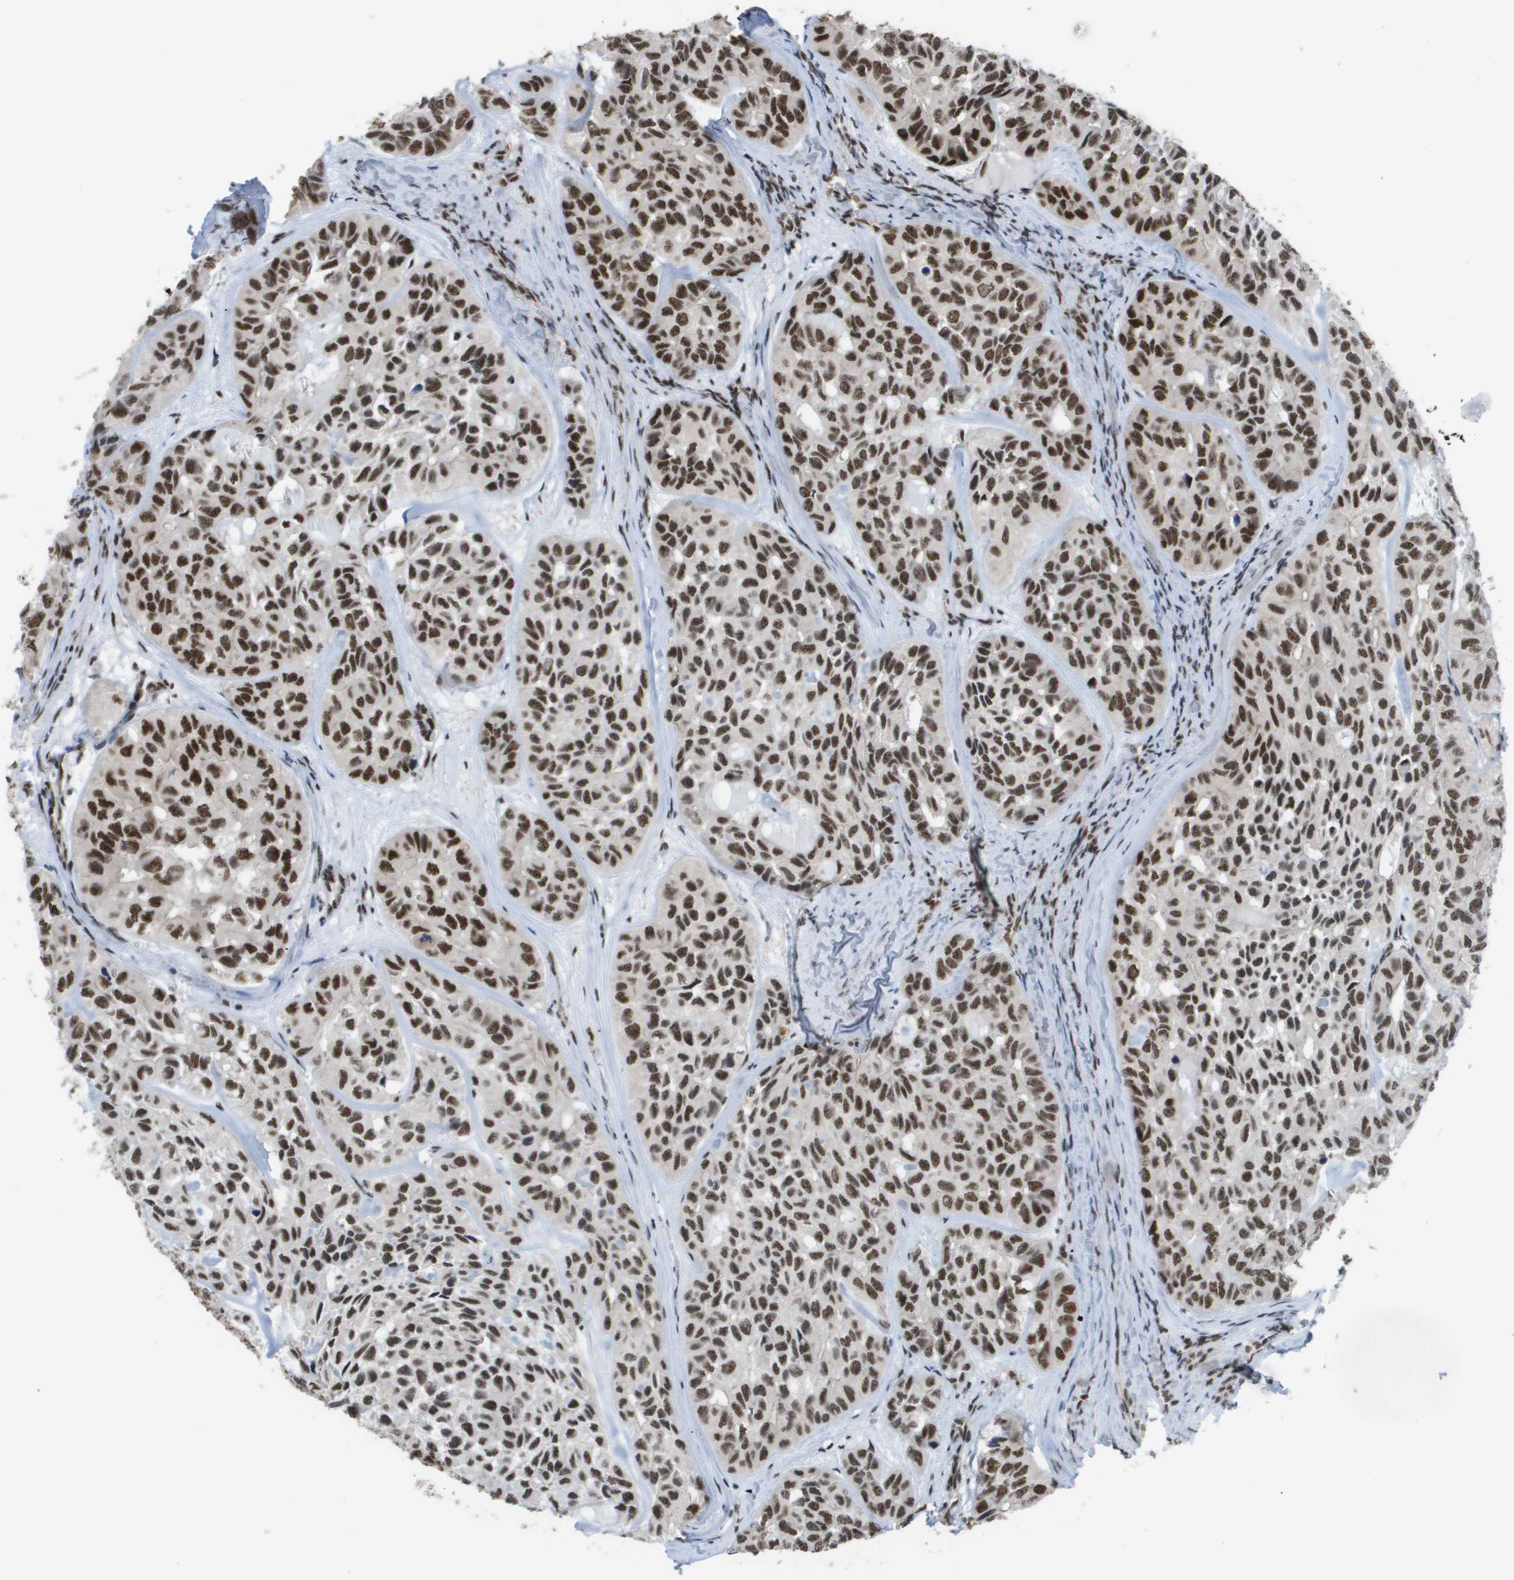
{"staining": {"intensity": "strong", "quantity": ">75%", "location": "nuclear"}, "tissue": "head and neck cancer", "cell_type": "Tumor cells", "image_type": "cancer", "snomed": [{"axis": "morphology", "description": "Adenocarcinoma, NOS"}, {"axis": "topography", "description": "Salivary gland, NOS"}, {"axis": "topography", "description": "Head-Neck"}], "caption": "Head and neck cancer tissue displays strong nuclear staining in about >75% of tumor cells, visualized by immunohistochemistry. The staining is performed using DAB (3,3'-diaminobenzidine) brown chromogen to label protein expression. The nuclei are counter-stained blue using hematoxylin.", "gene": "CDT1", "patient": {"sex": "female", "age": 76}}